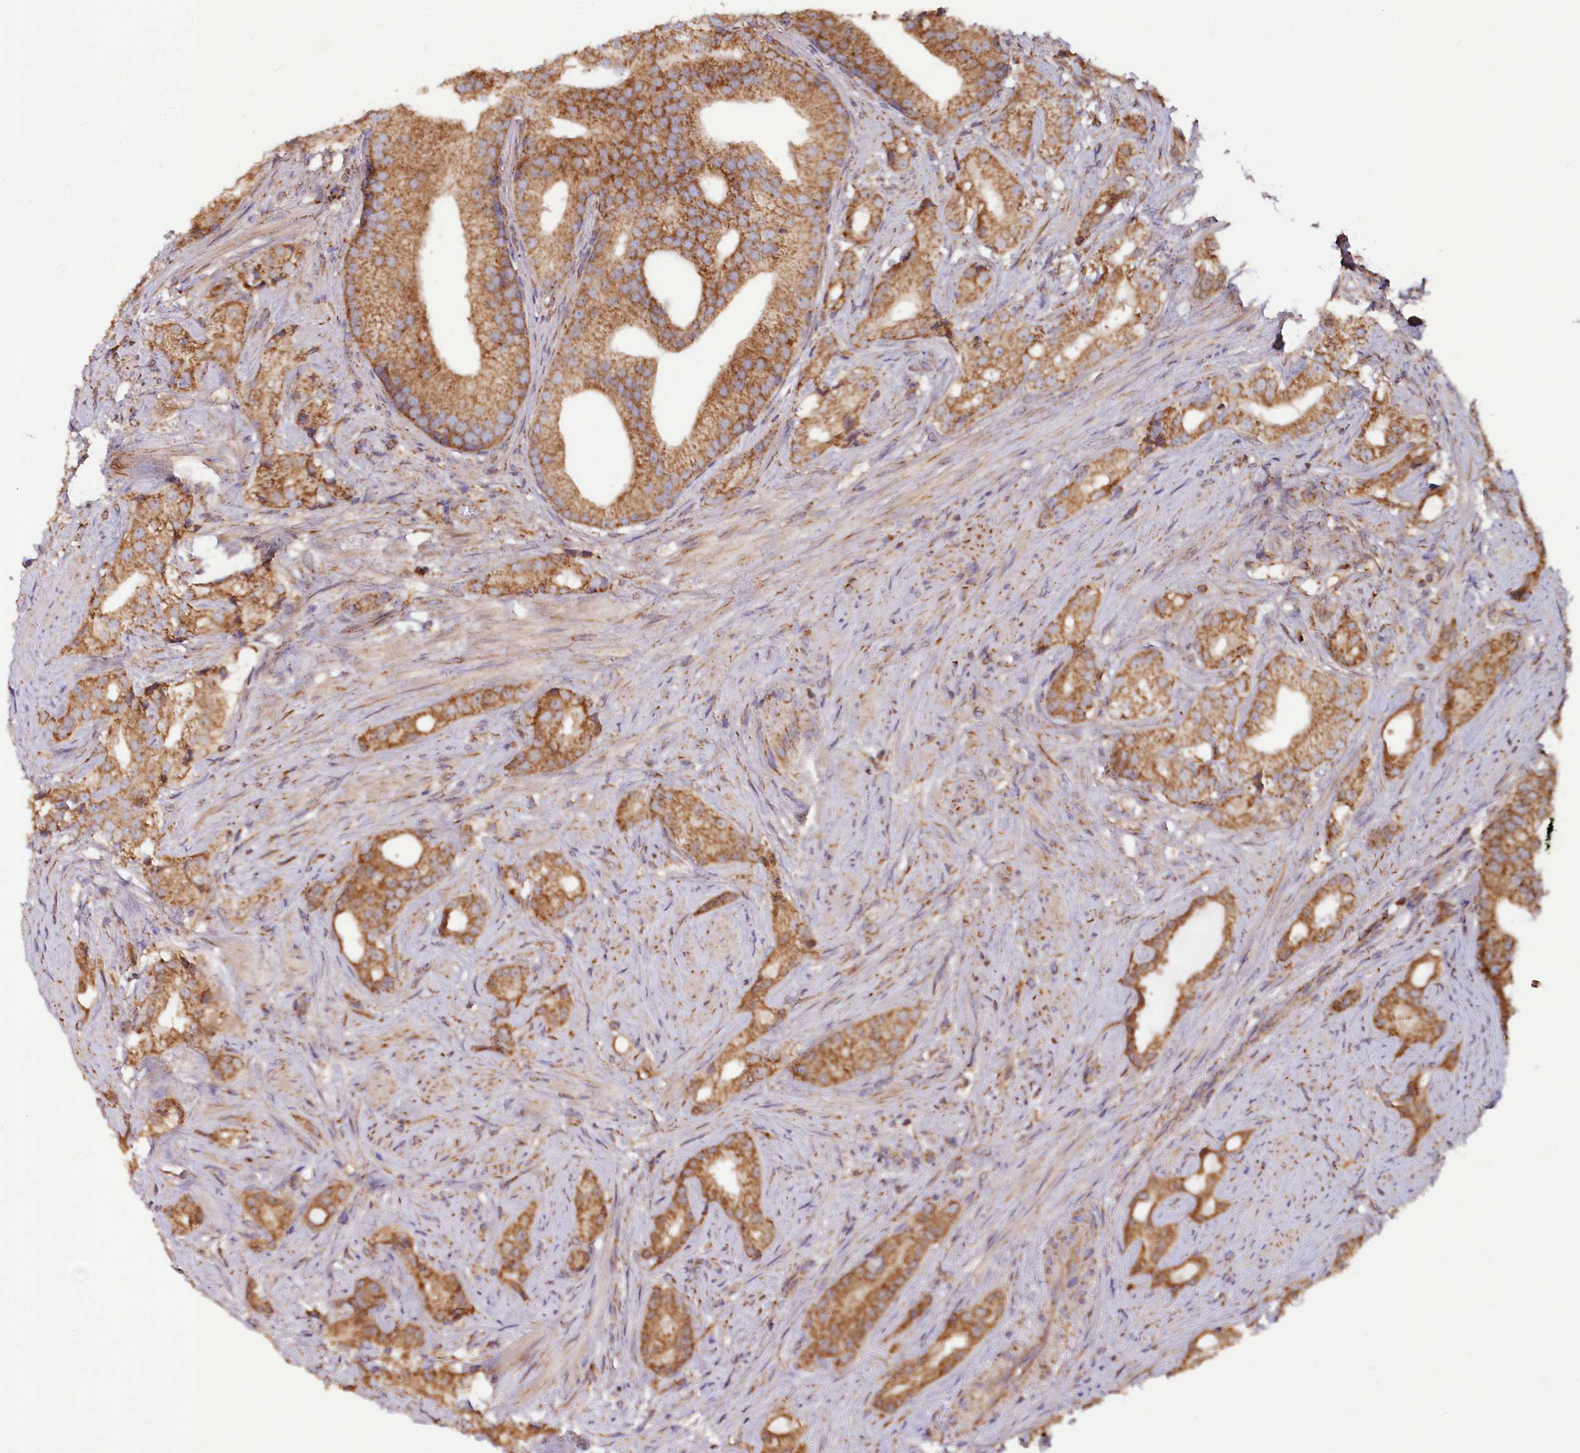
{"staining": {"intensity": "moderate", "quantity": ">75%", "location": "cytoplasmic/membranous"}, "tissue": "prostate cancer", "cell_type": "Tumor cells", "image_type": "cancer", "snomed": [{"axis": "morphology", "description": "Adenocarcinoma, Low grade"}, {"axis": "topography", "description": "Prostate"}], "caption": "Approximately >75% of tumor cells in prostate cancer show moderate cytoplasmic/membranous protein positivity as visualized by brown immunohistochemical staining.", "gene": "NUDT15", "patient": {"sex": "male", "age": 71}}